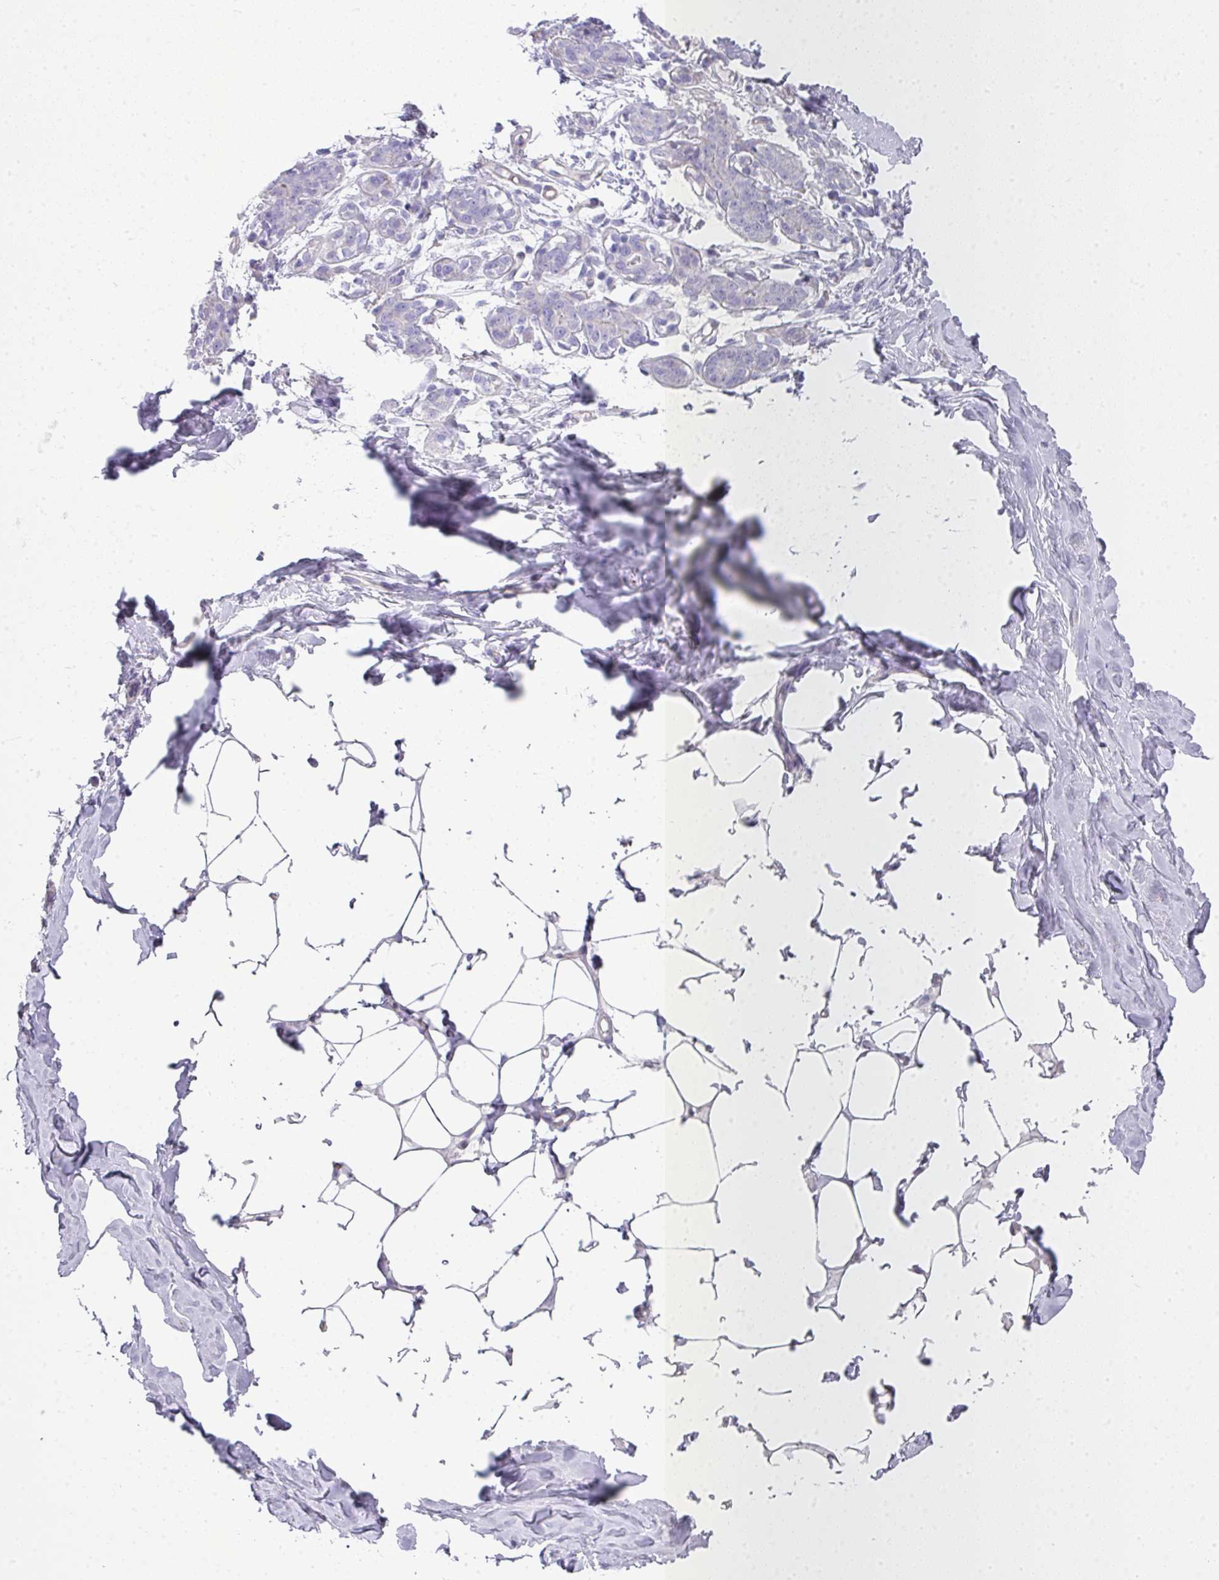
{"staining": {"intensity": "negative", "quantity": "none", "location": "none"}, "tissue": "breast", "cell_type": "Adipocytes", "image_type": "normal", "snomed": [{"axis": "morphology", "description": "Normal tissue, NOS"}, {"axis": "topography", "description": "Breast"}], "caption": "This is an IHC image of normal human breast. There is no positivity in adipocytes.", "gene": "GLI4", "patient": {"sex": "female", "age": 27}}